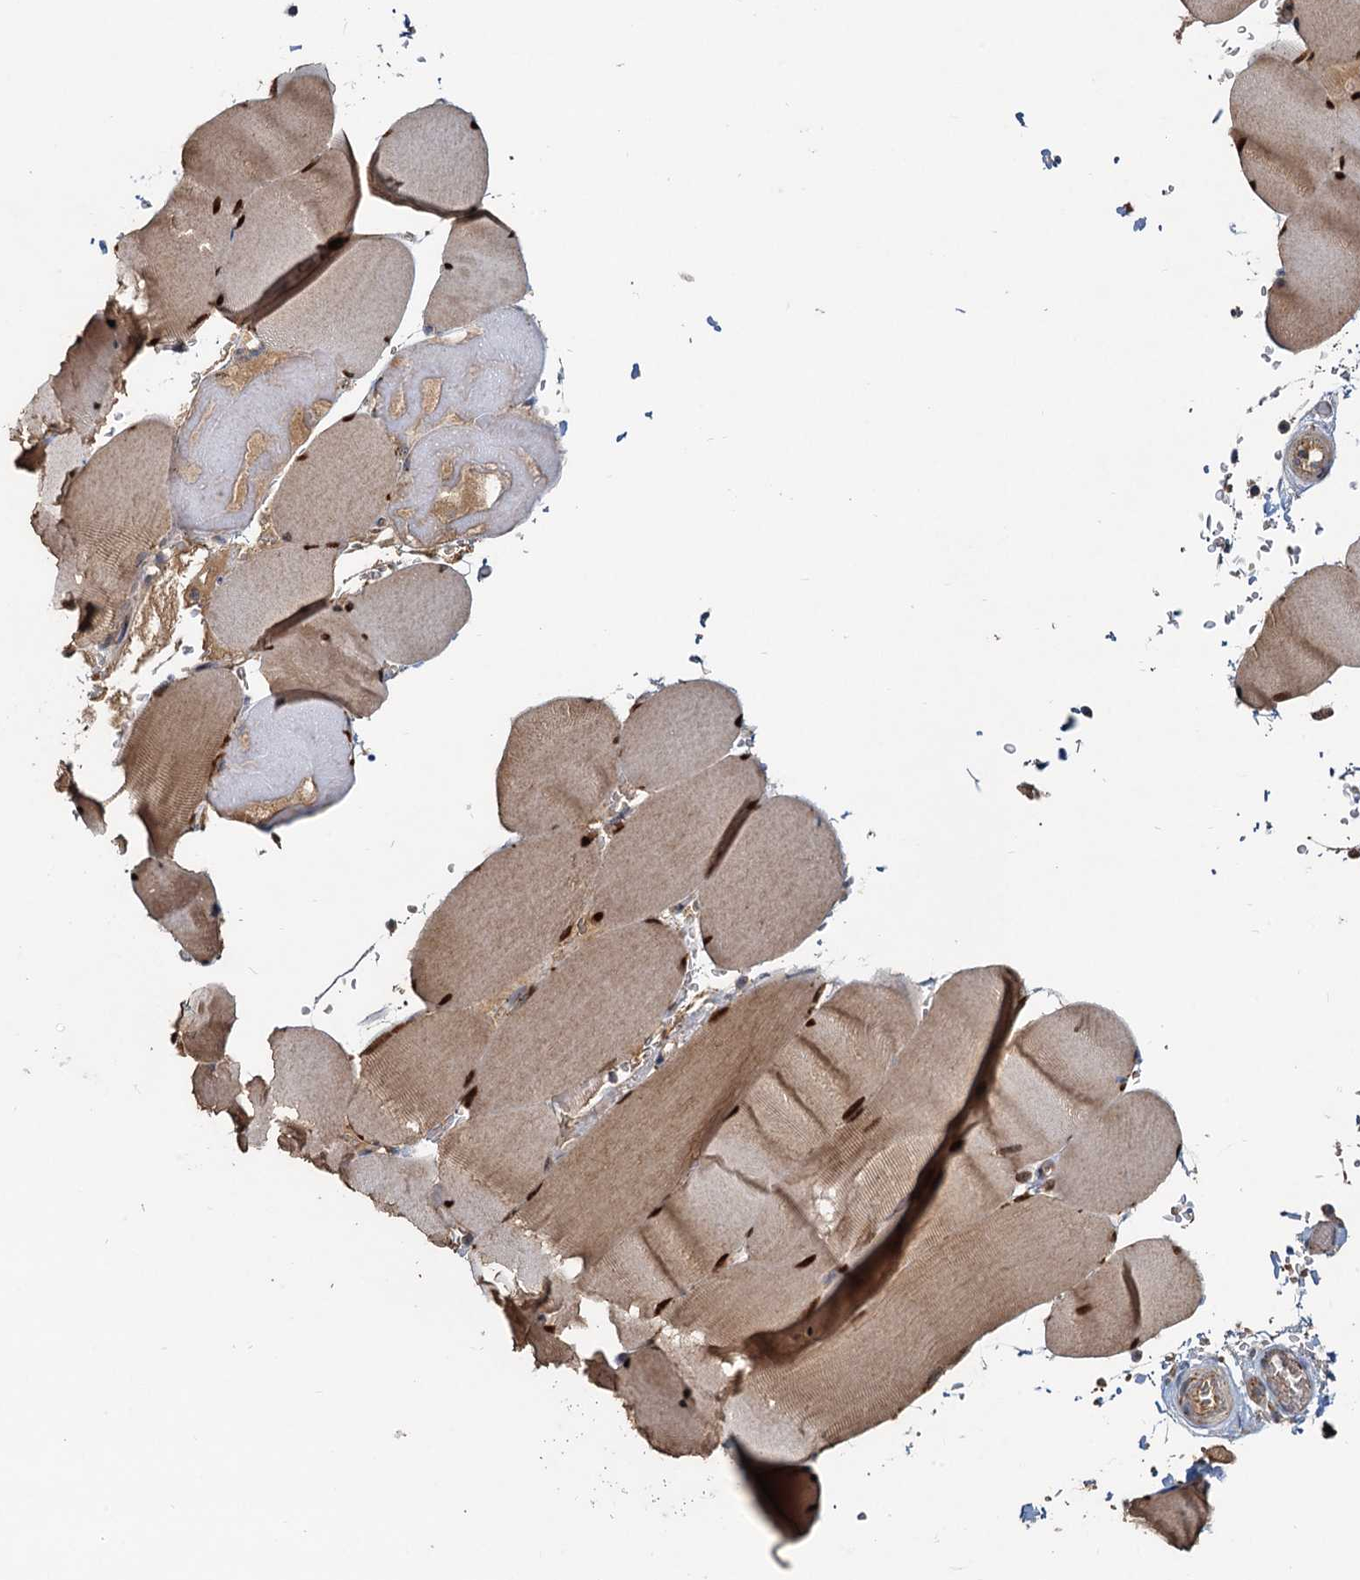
{"staining": {"intensity": "strong", "quantity": ">75%", "location": "cytoplasmic/membranous,nuclear"}, "tissue": "skeletal muscle", "cell_type": "Myocytes", "image_type": "normal", "snomed": [{"axis": "morphology", "description": "Normal tissue, NOS"}, {"axis": "topography", "description": "Skeletal muscle"}, {"axis": "topography", "description": "Head-Neck"}], "caption": "Benign skeletal muscle displays strong cytoplasmic/membranous,nuclear positivity in about >75% of myocytes, visualized by immunohistochemistry. The protein of interest is stained brown, and the nuclei are stained in blue (DAB (3,3'-diaminobenzidine) IHC with brightfield microscopy, high magnification).", "gene": "CEP68", "patient": {"sex": "male", "age": 66}}